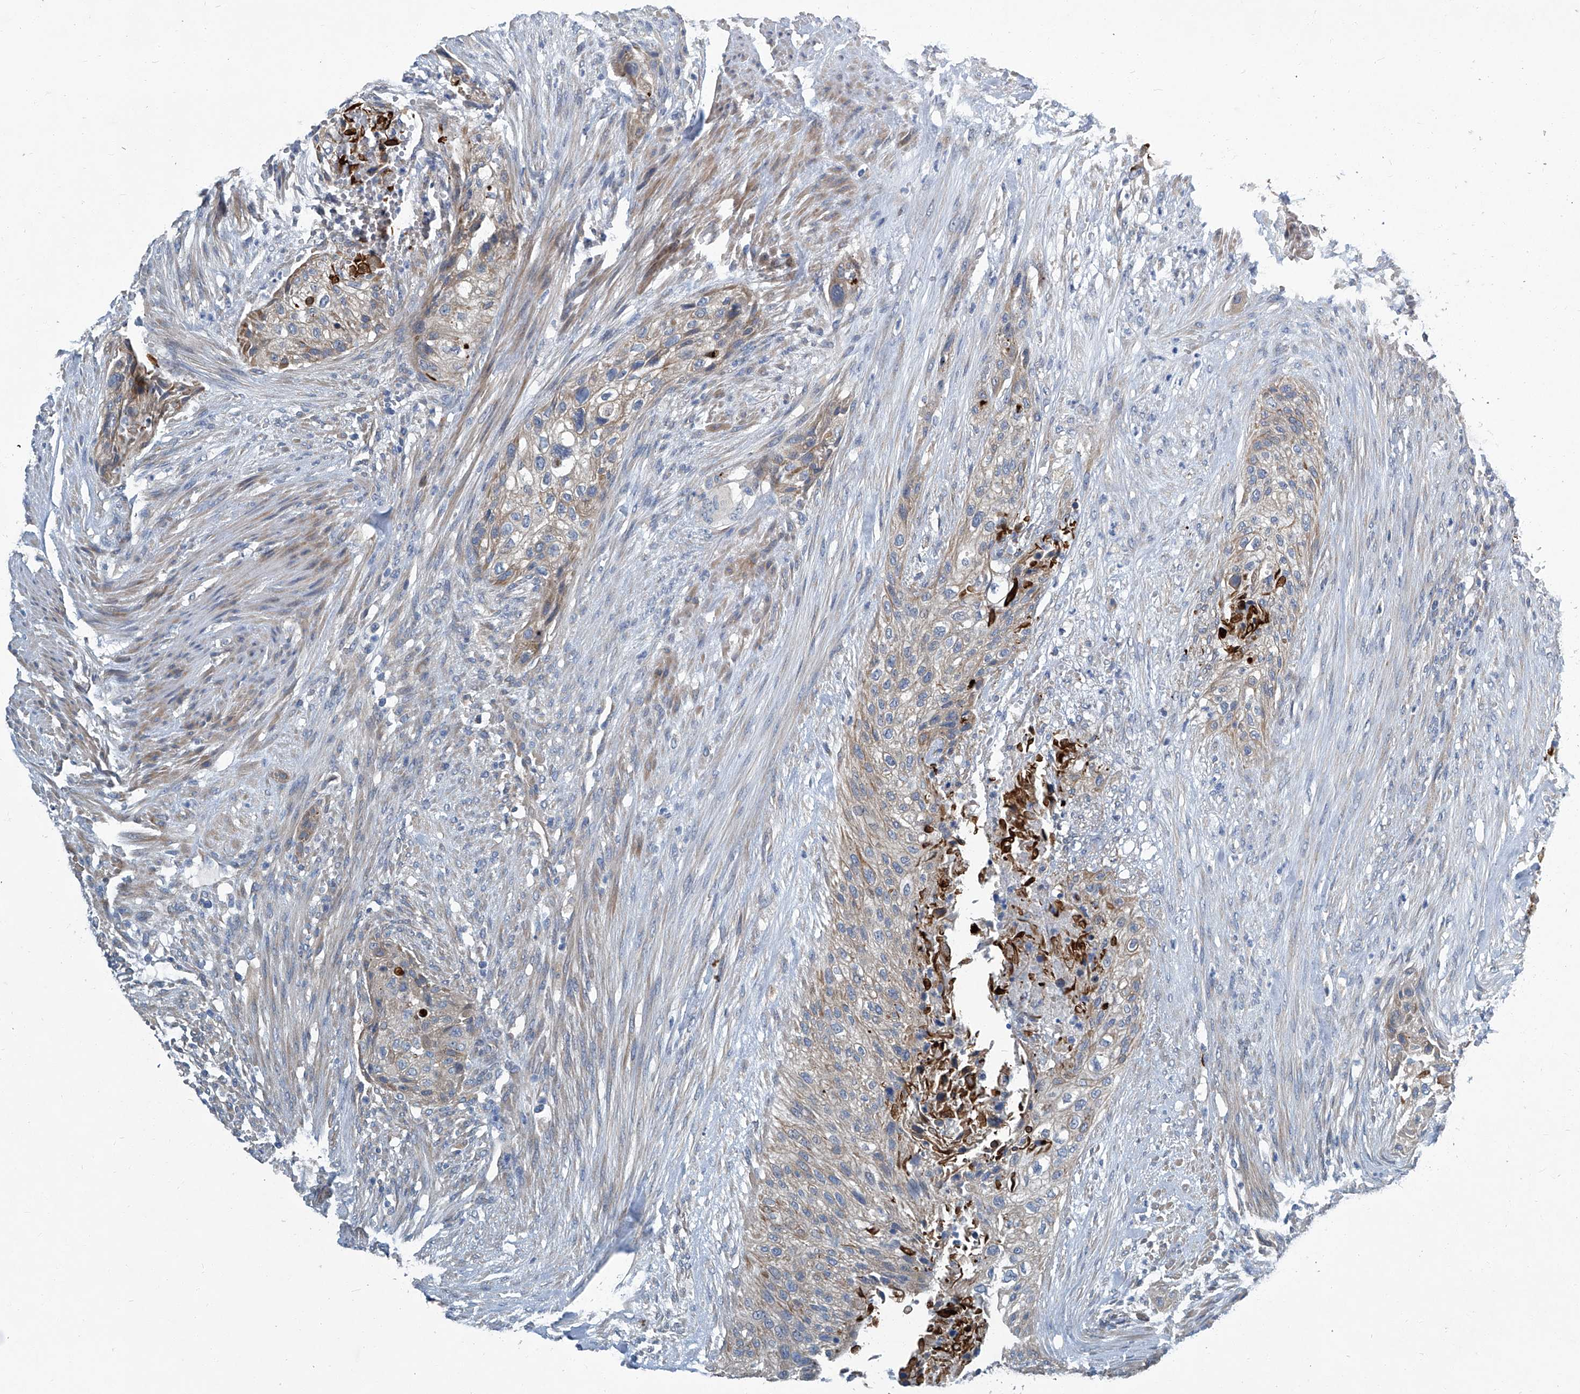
{"staining": {"intensity": "weak", "quantity": ">75%", "location": "cytoplasmic/membranous"}, "tissue": "urothelial cancer", "cell_type": "Tumor cells", "image_type": "cancer", "snomed": [{"axis": "morphology", "description": "Urothelial carcinoma, High grade"}, {"axis": "topography", "description": "Urinary bladder"}], "caption": "High-grade urothelial carcinoma was stained to show a protein in brown. There is low levels of weak cytoplasmic/membranous staining in approximately >75% of tumor cells.", "gene": "SLC26A11", "patient": {"sex": "male", "age": 35}}